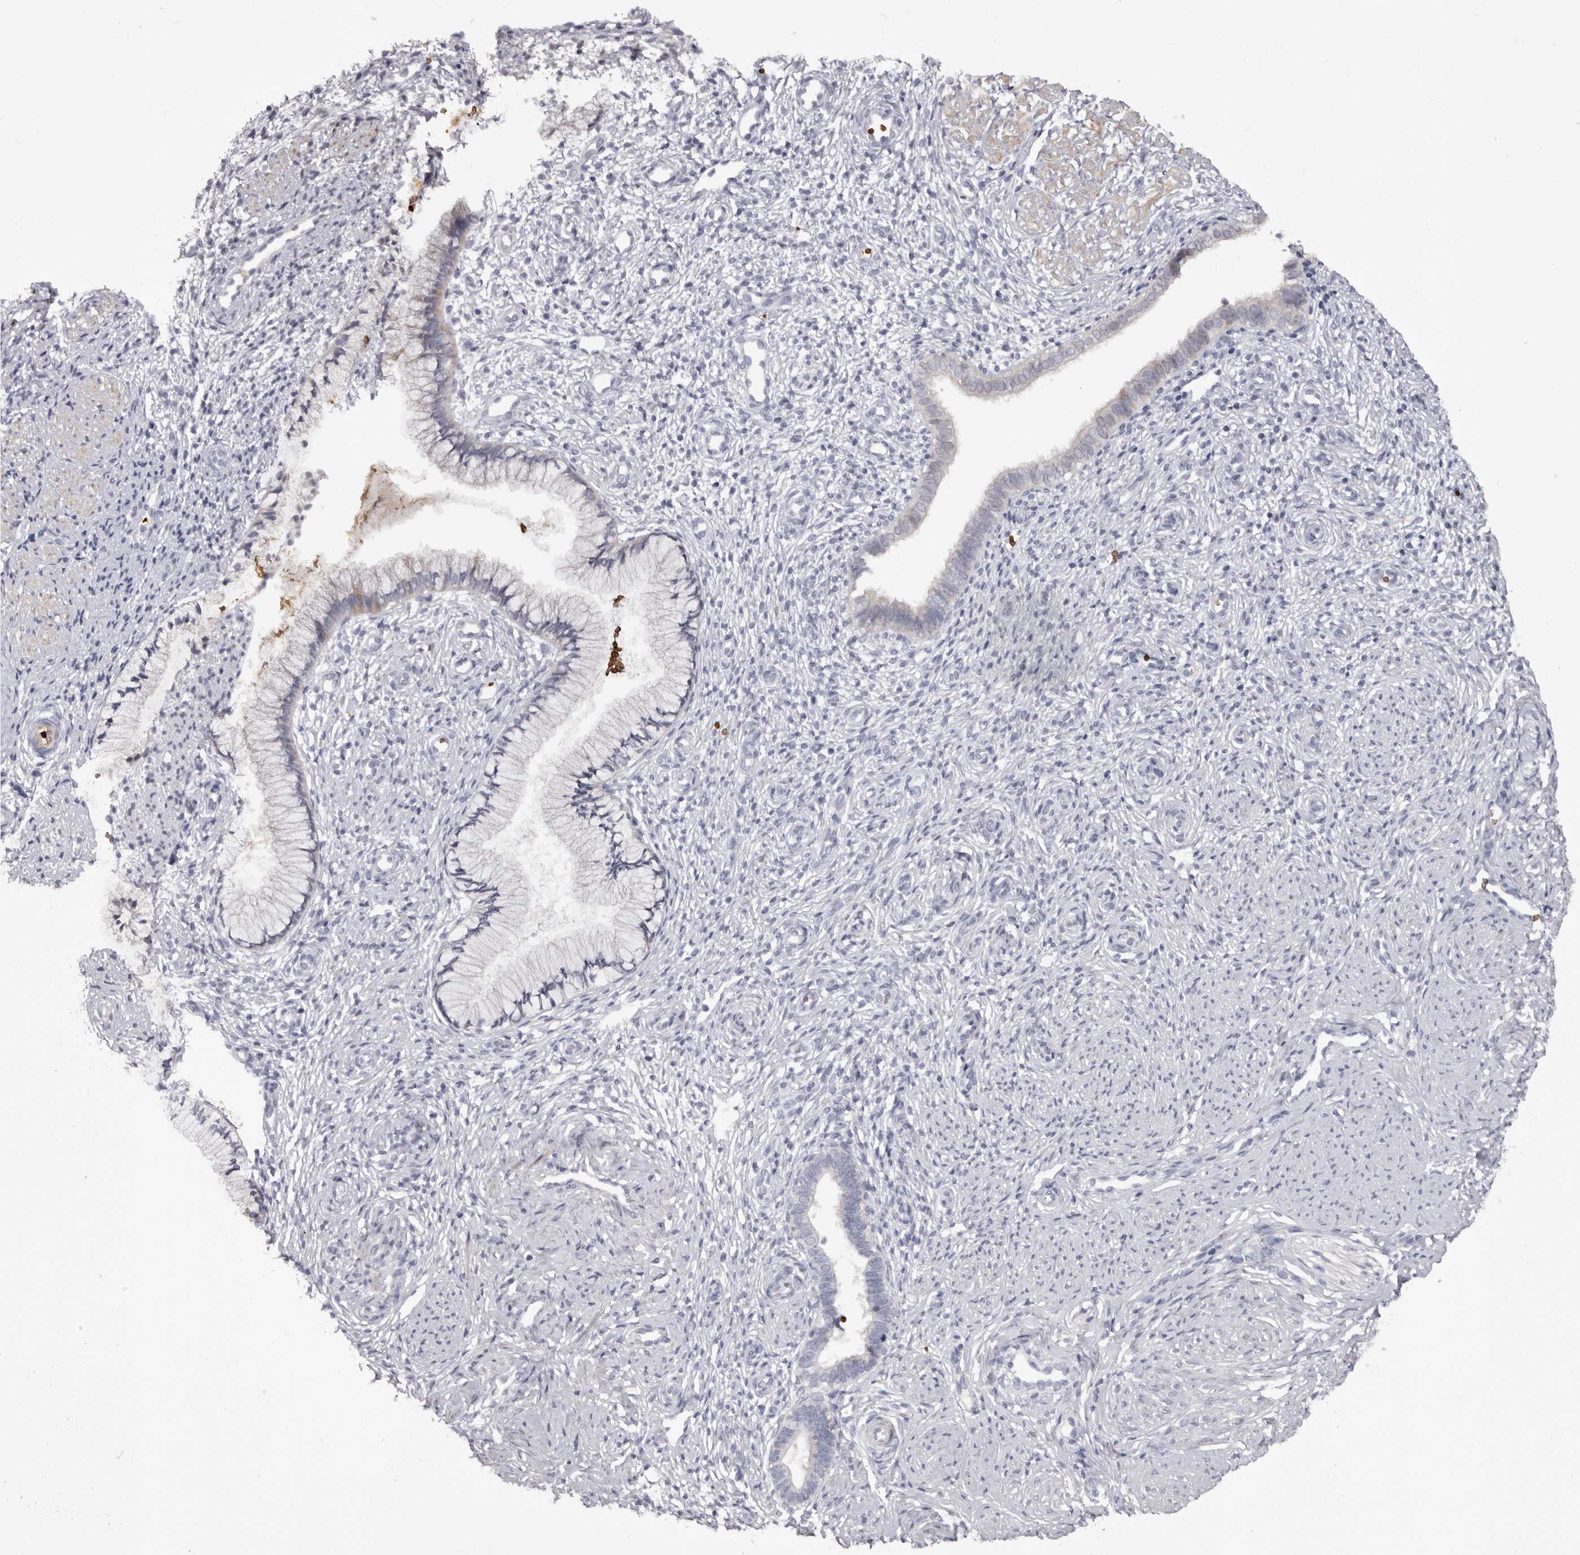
{"staining": {"intensity": "negative", "quantity": "none", "location": "none"}, "tissue": "cervix", "cell_type": "Glandular cells", "image_type": "normal", "snomed": [{"axis": "morphology", "description": "Normal tissue, NOS"}, {"axis": "topography", "description": "Cervix"}], "caption": "Immunohistochemical staining of normal human cervix reveals no significant staining in glandular cells.", "gene": "TNR", "patient": {"sex": "female", "age": 27}}